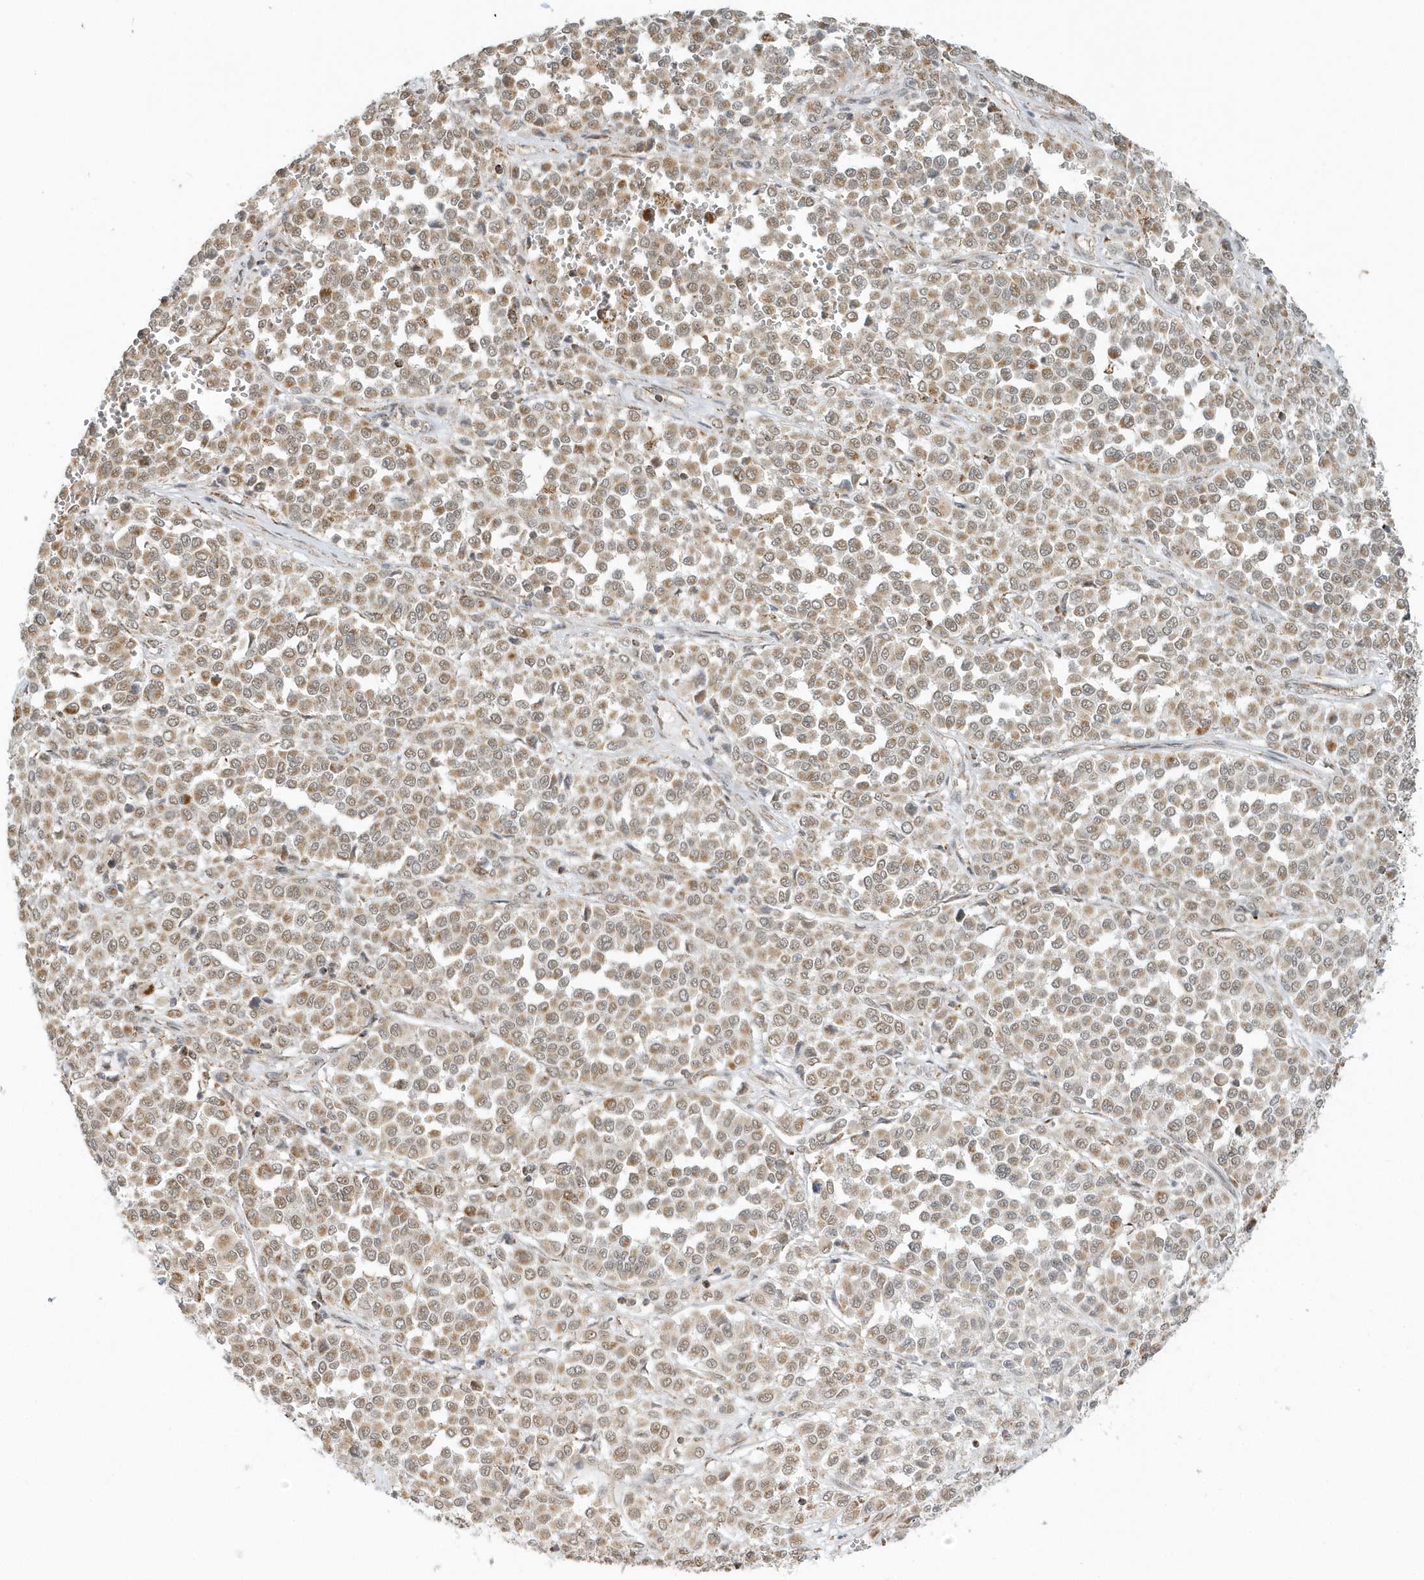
{"staining": {"intensity": "weak", "quantity": ">75%", "location": "cytoplasmic/membranous,nuclear"}, "tissue": "melanoma", "cell_type": "Tumor cells", "image_type": "cancer", "snomed": [{"axis": "morphology", "description": "Malignant melanoma, Metastatic site"}, {"axis": "topography", "description": "Pancreas"}], "caption": "The immunohistochemical stain highlights weak cytoplasmic/membranous and nuclear expression in tumor cells of melanoma tissue.", "gene": "PSMD6", "patient": {"sex": "female", "age": 30}}